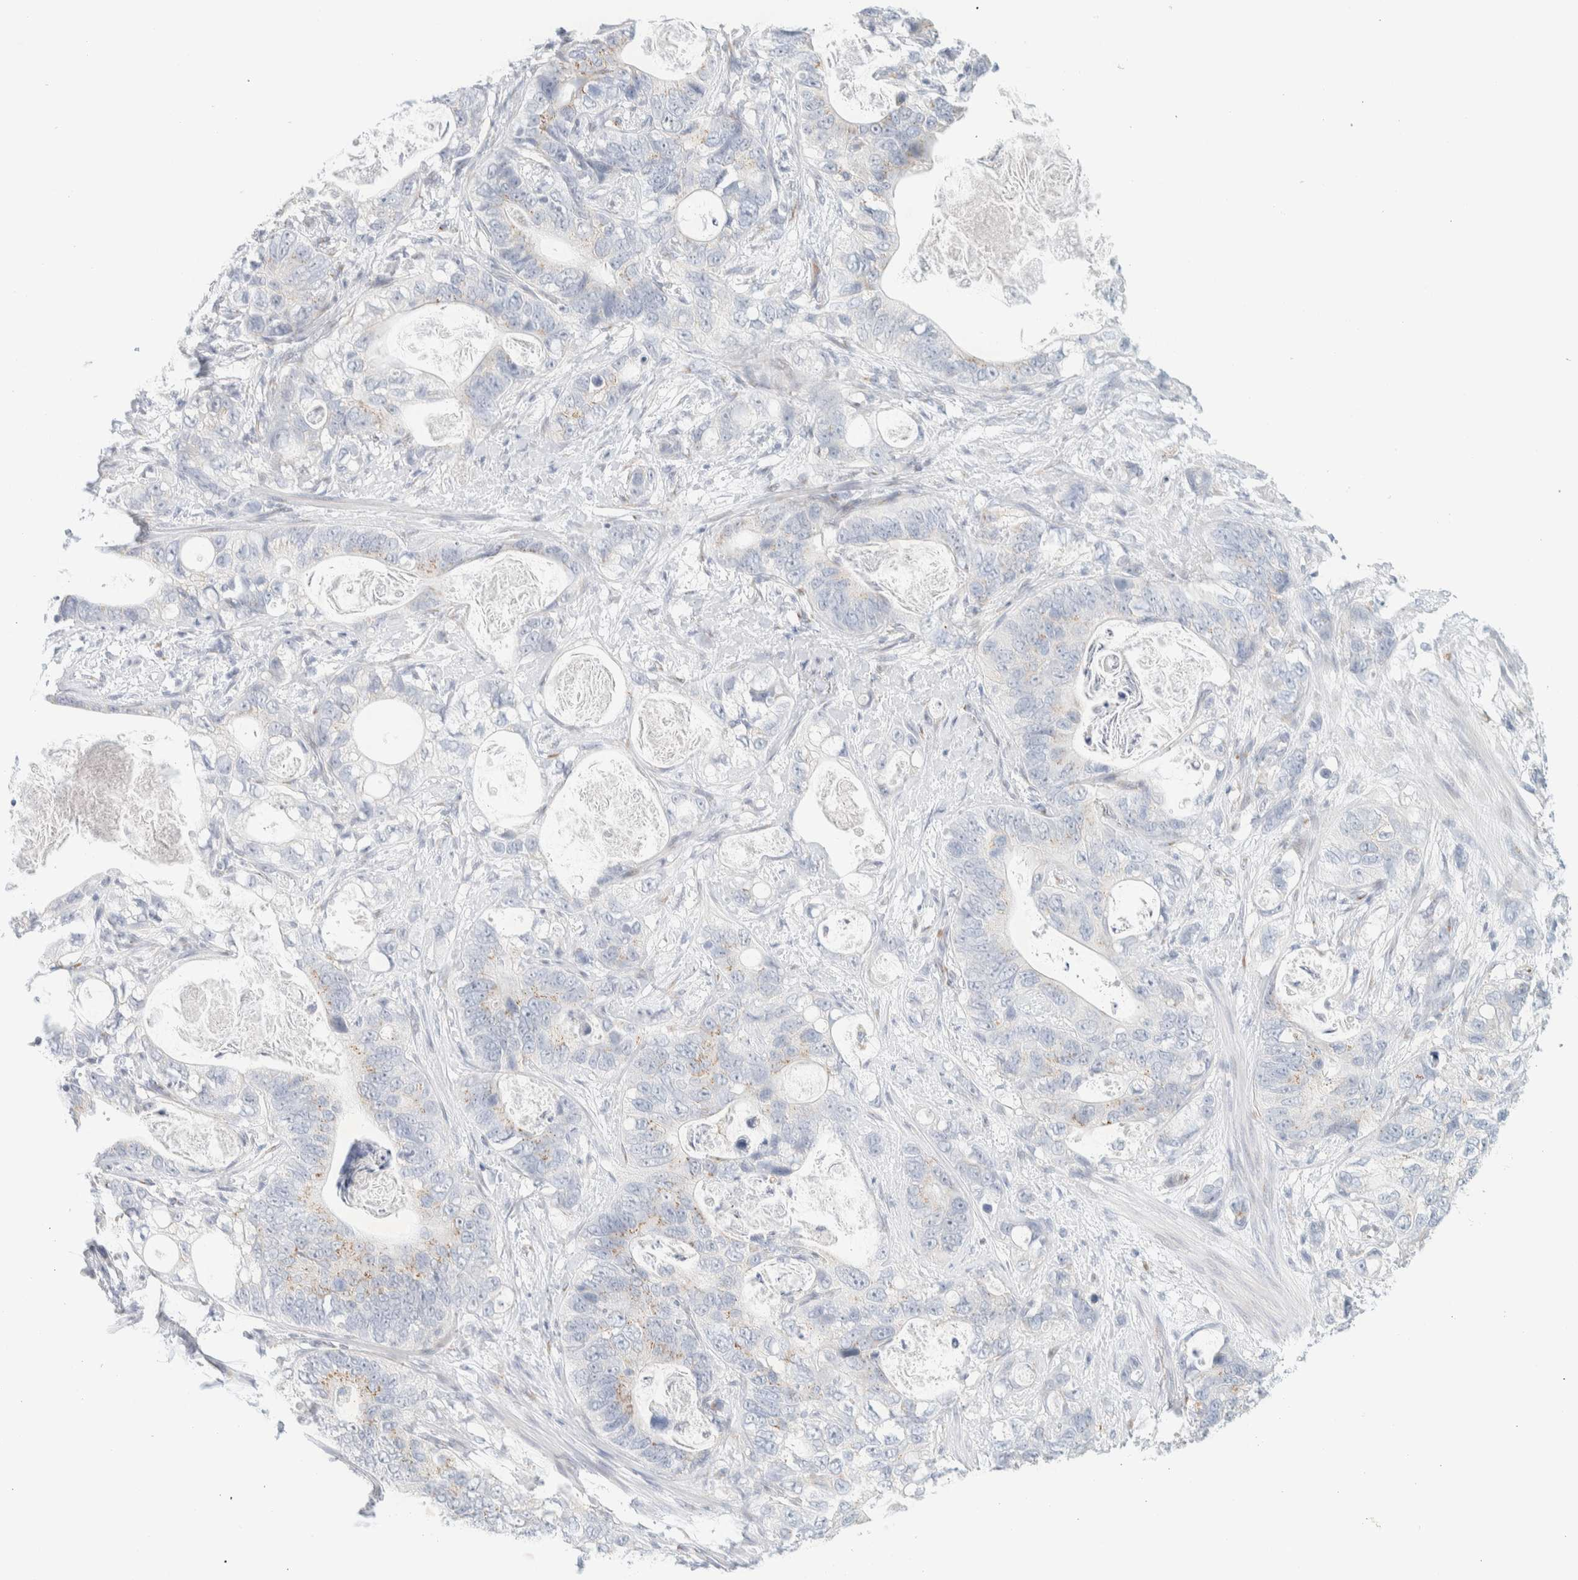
{"staining": {"intensity": "weak", "quantity": "<25%", "location": "cytoplasmic/membranous"}, "tissue": "stomach cancer", "cell_type": "Tumor cells", "image_type": "cancer", "snomed": [{"axis": "morphology", "description": "Normal tissue, NOS"}, {"axis": "morphology", "description": "Adenocarcinoma, NOS"}, {"axis": "topography", "description": "Stomach"}], "caption": "Immunohistochemical staining of human stomach cancer shows no significant positivity in tumor cells.", "gene": "SPNS3", "patient": {"sex": "female", "age": 89}}